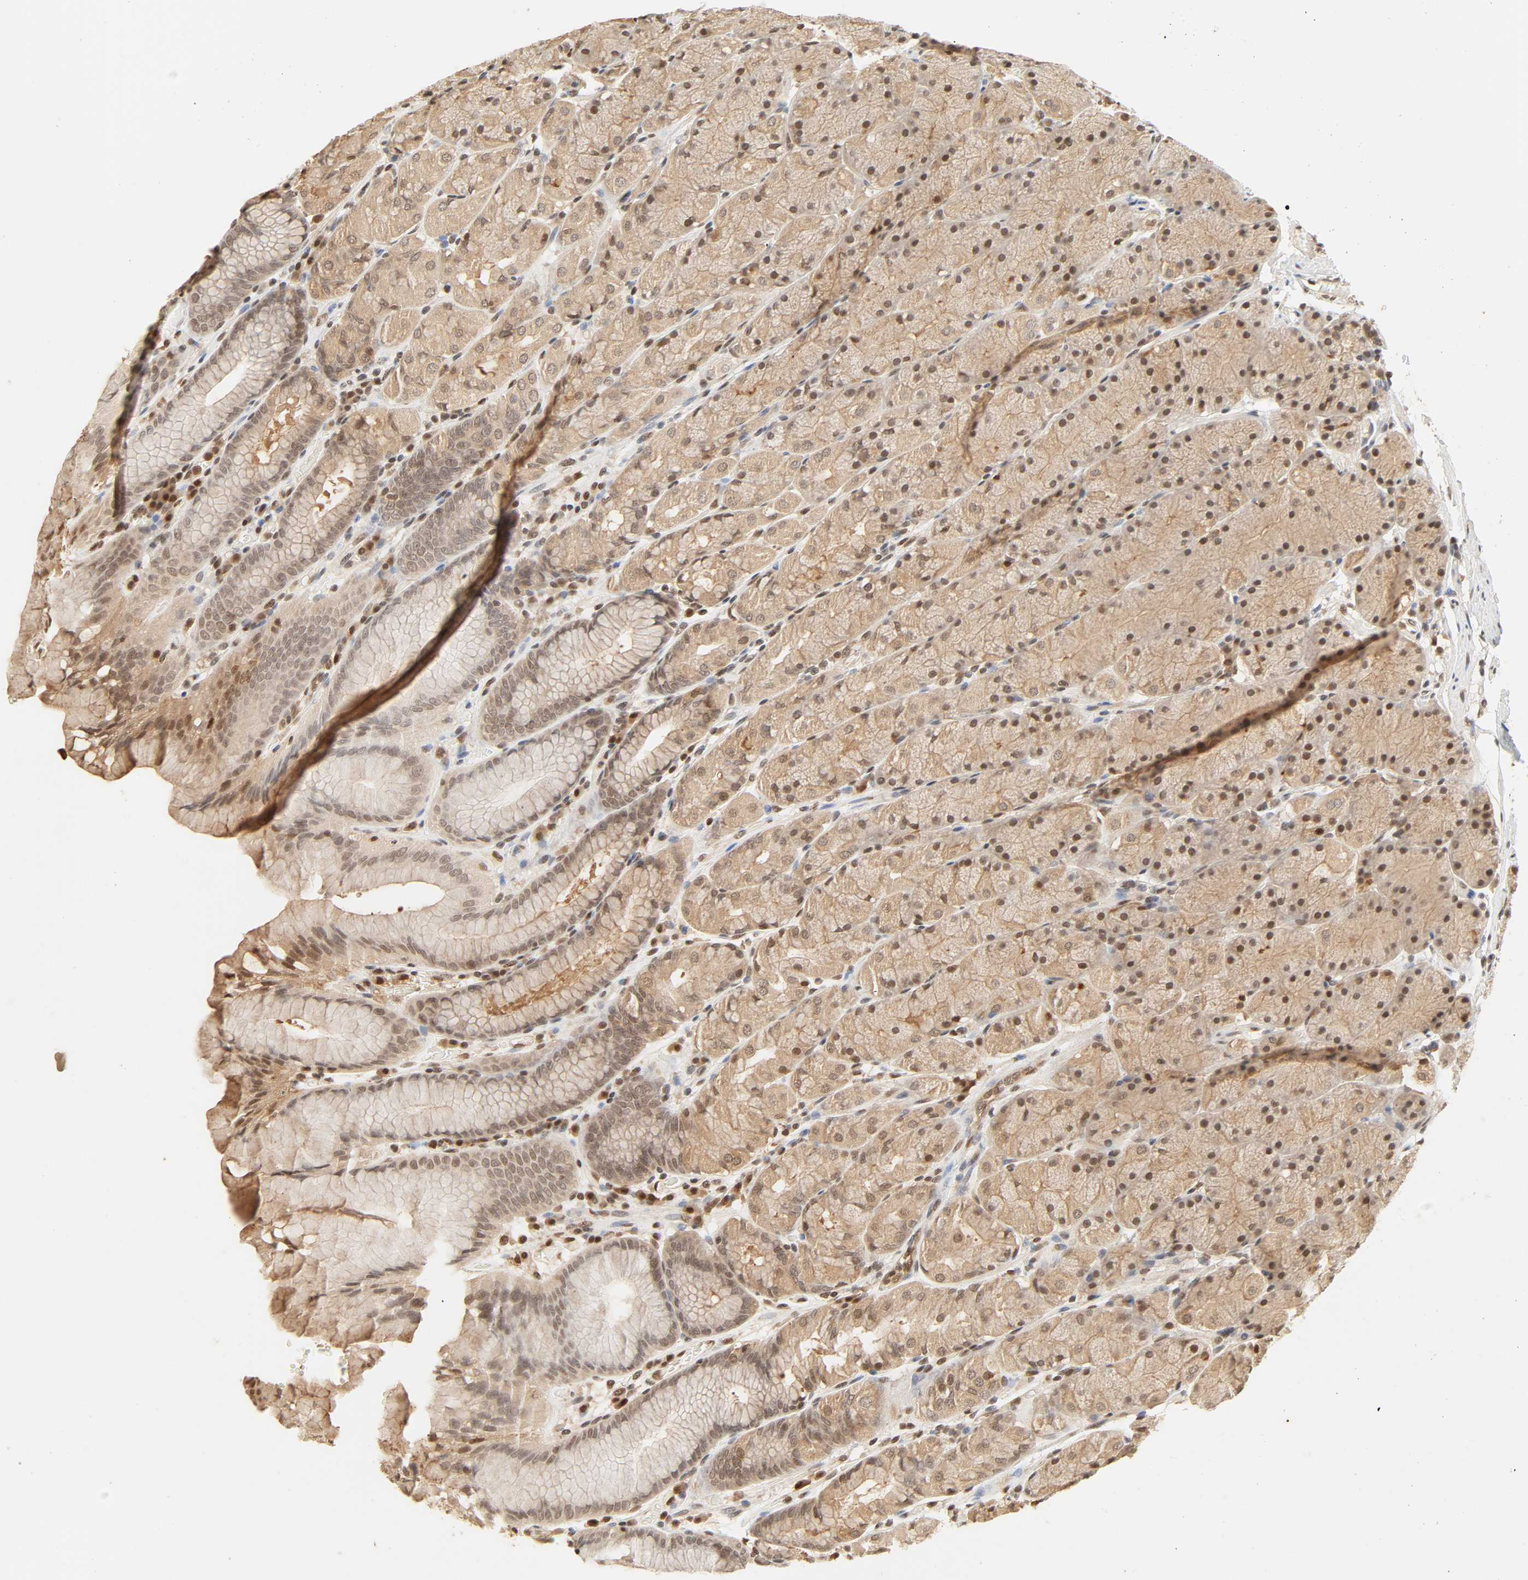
{"staining": {"intensity": "moderate", "quantity": "25%-75%", "location": "cytoplasmic/membranous,nuclear"}, "tissue": "stomach", "cell_type": "Glandular cells", "image_type": "normal", "snomed": [{"axis": "morphology", "description": "Normal tissue, NOS"}, {"axis": "topography", "description": "Stomach, upper"}, {"axis": "topography", "description": "Stomach"}], "caption": "Moderate cytoplasmic/membranous,nuclear positivity is appreciated in approximately 25%-75% of glandular cells in benign stomach. (DAB IHC, brown staining for protein, blue staining for nuclei).", "gene": "UBC", "patient": {"sex": "male", "age": 76}}